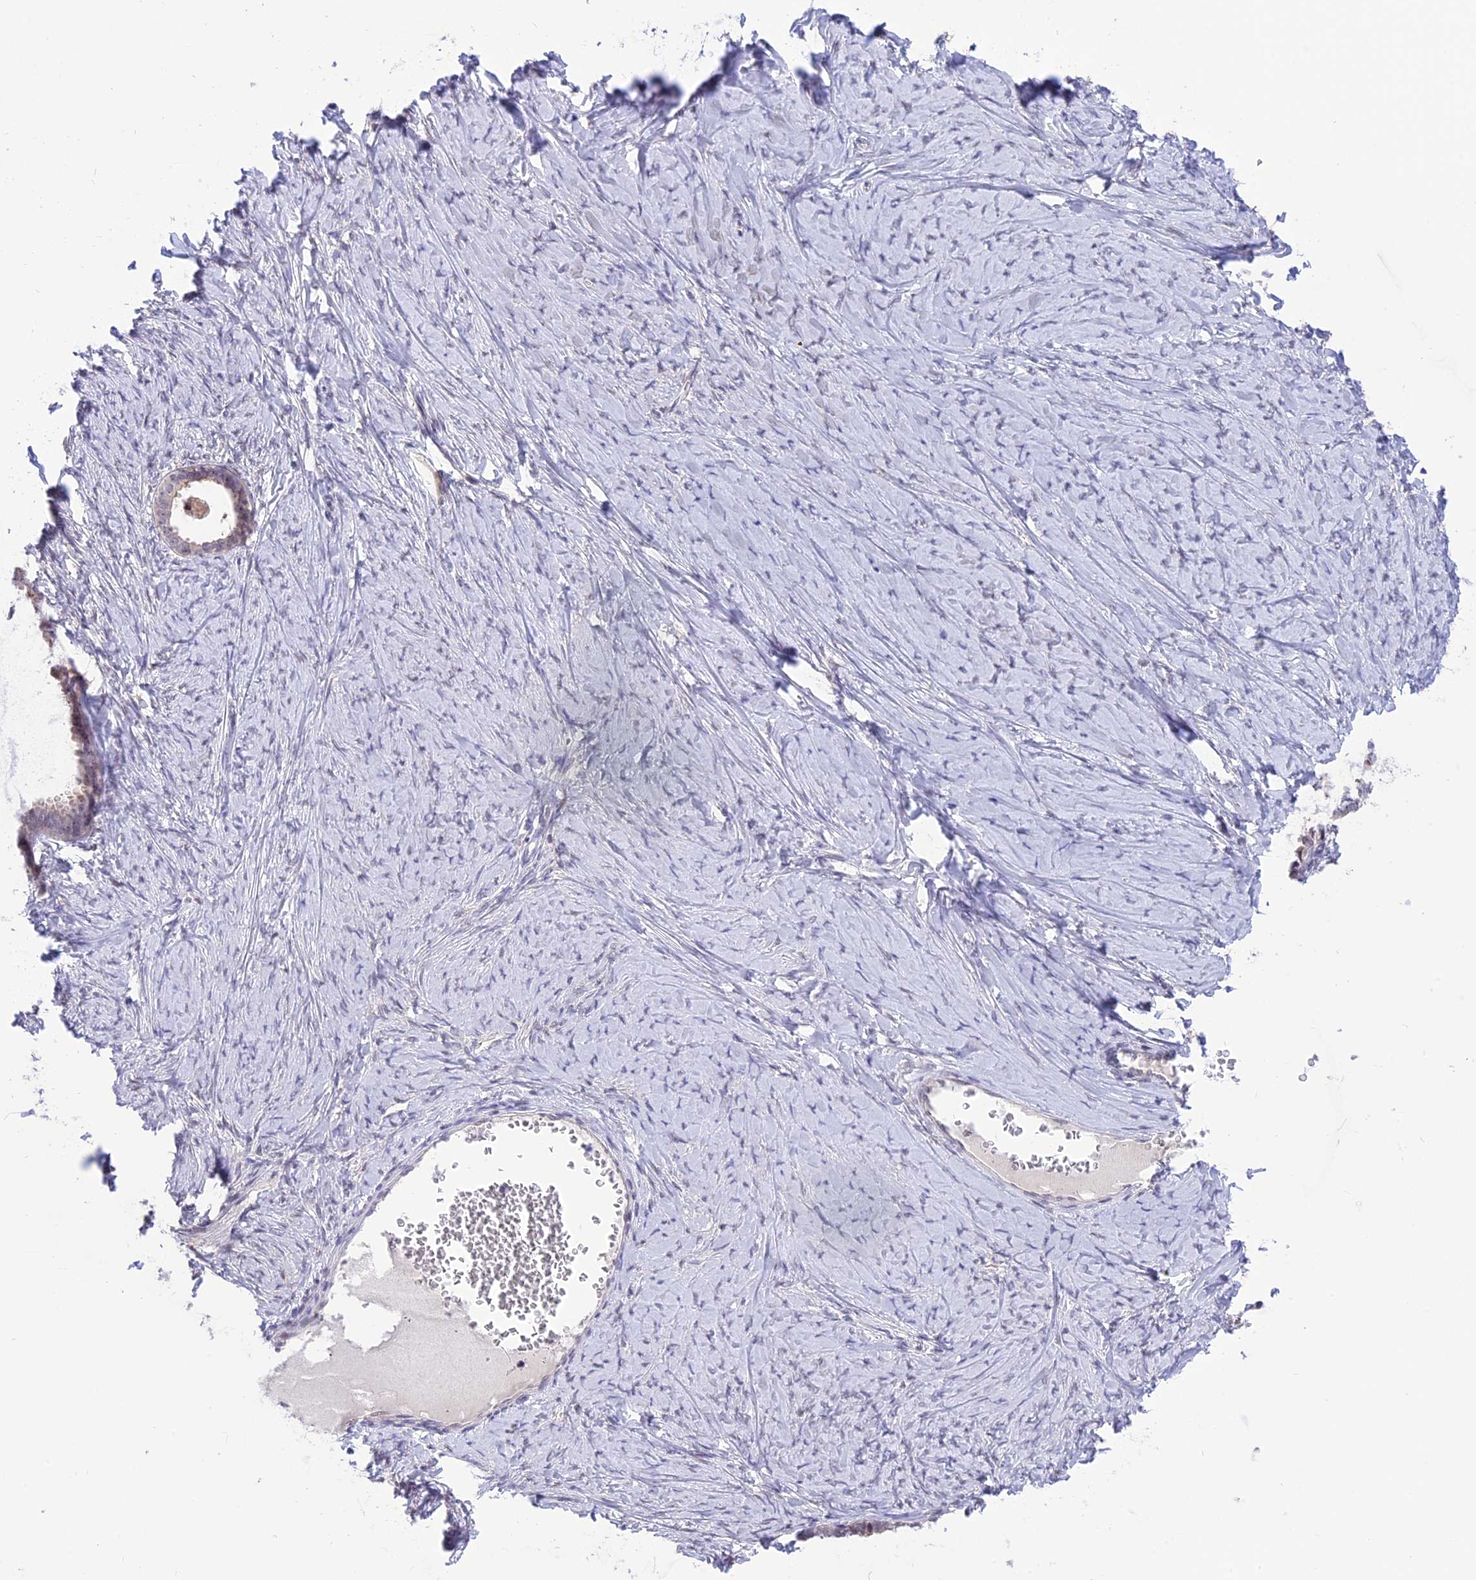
{"staining": {"intensity": "weak", "quantity": "<25%", "location": "cytoplasmic/membranous"}, "tissue": "ovarian cancer", "cell_type": "Tumor cells", "image_type": "cancer", "snomed": [{"axis": "morphology", "description": "Cystadenocarcinoma, serous, NOS"}, {"axis": "topography", "description": "Ovary"}], "caption": "Ovarian cancer was stained to show a protein in brown. There is no significant staining in tumor cells.", "gene": "ZNF837", "patient": {"sex": "female", "age": 79}}